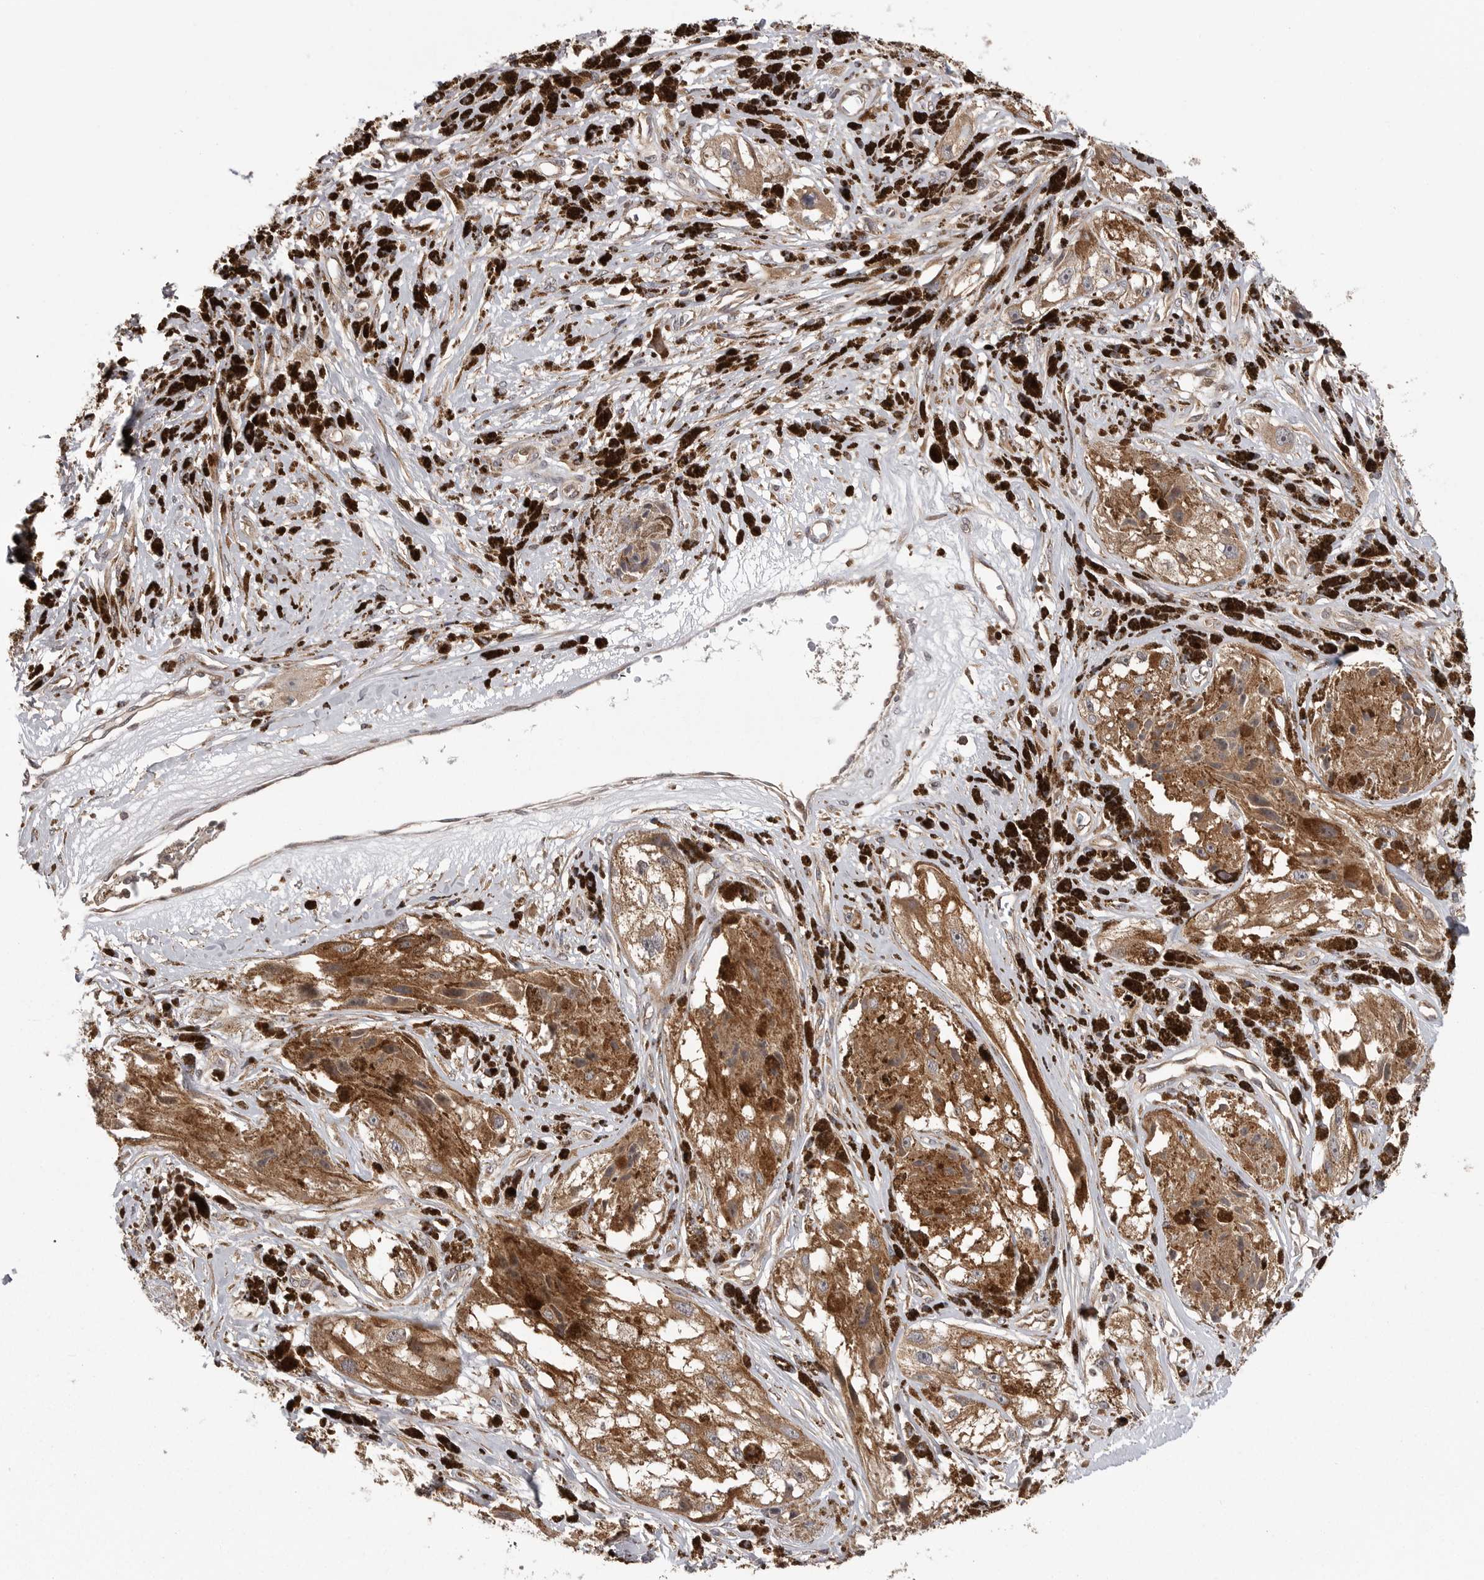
{"staining": {"intensity": "moderate", "quantity": ">75%", "location": "cytoplasmic/membranous"}, "tissue": "melanoma", "cell_type": "Tumor cells", "image_type": "cancer", "snomed": [{"axis": "morphology", "description": "Malignant melanoma, NOS"}, {"axis": "topography", "description": "Skin"}], "caption": "High-power microscopy captured an IHC histopathology image of melanoma, revealing moderate cytoplasmic/membranous expression in approximately >75% of tumor cells.", "gene": "OXR1", "patient": {"sex": "male", "age": 88}}